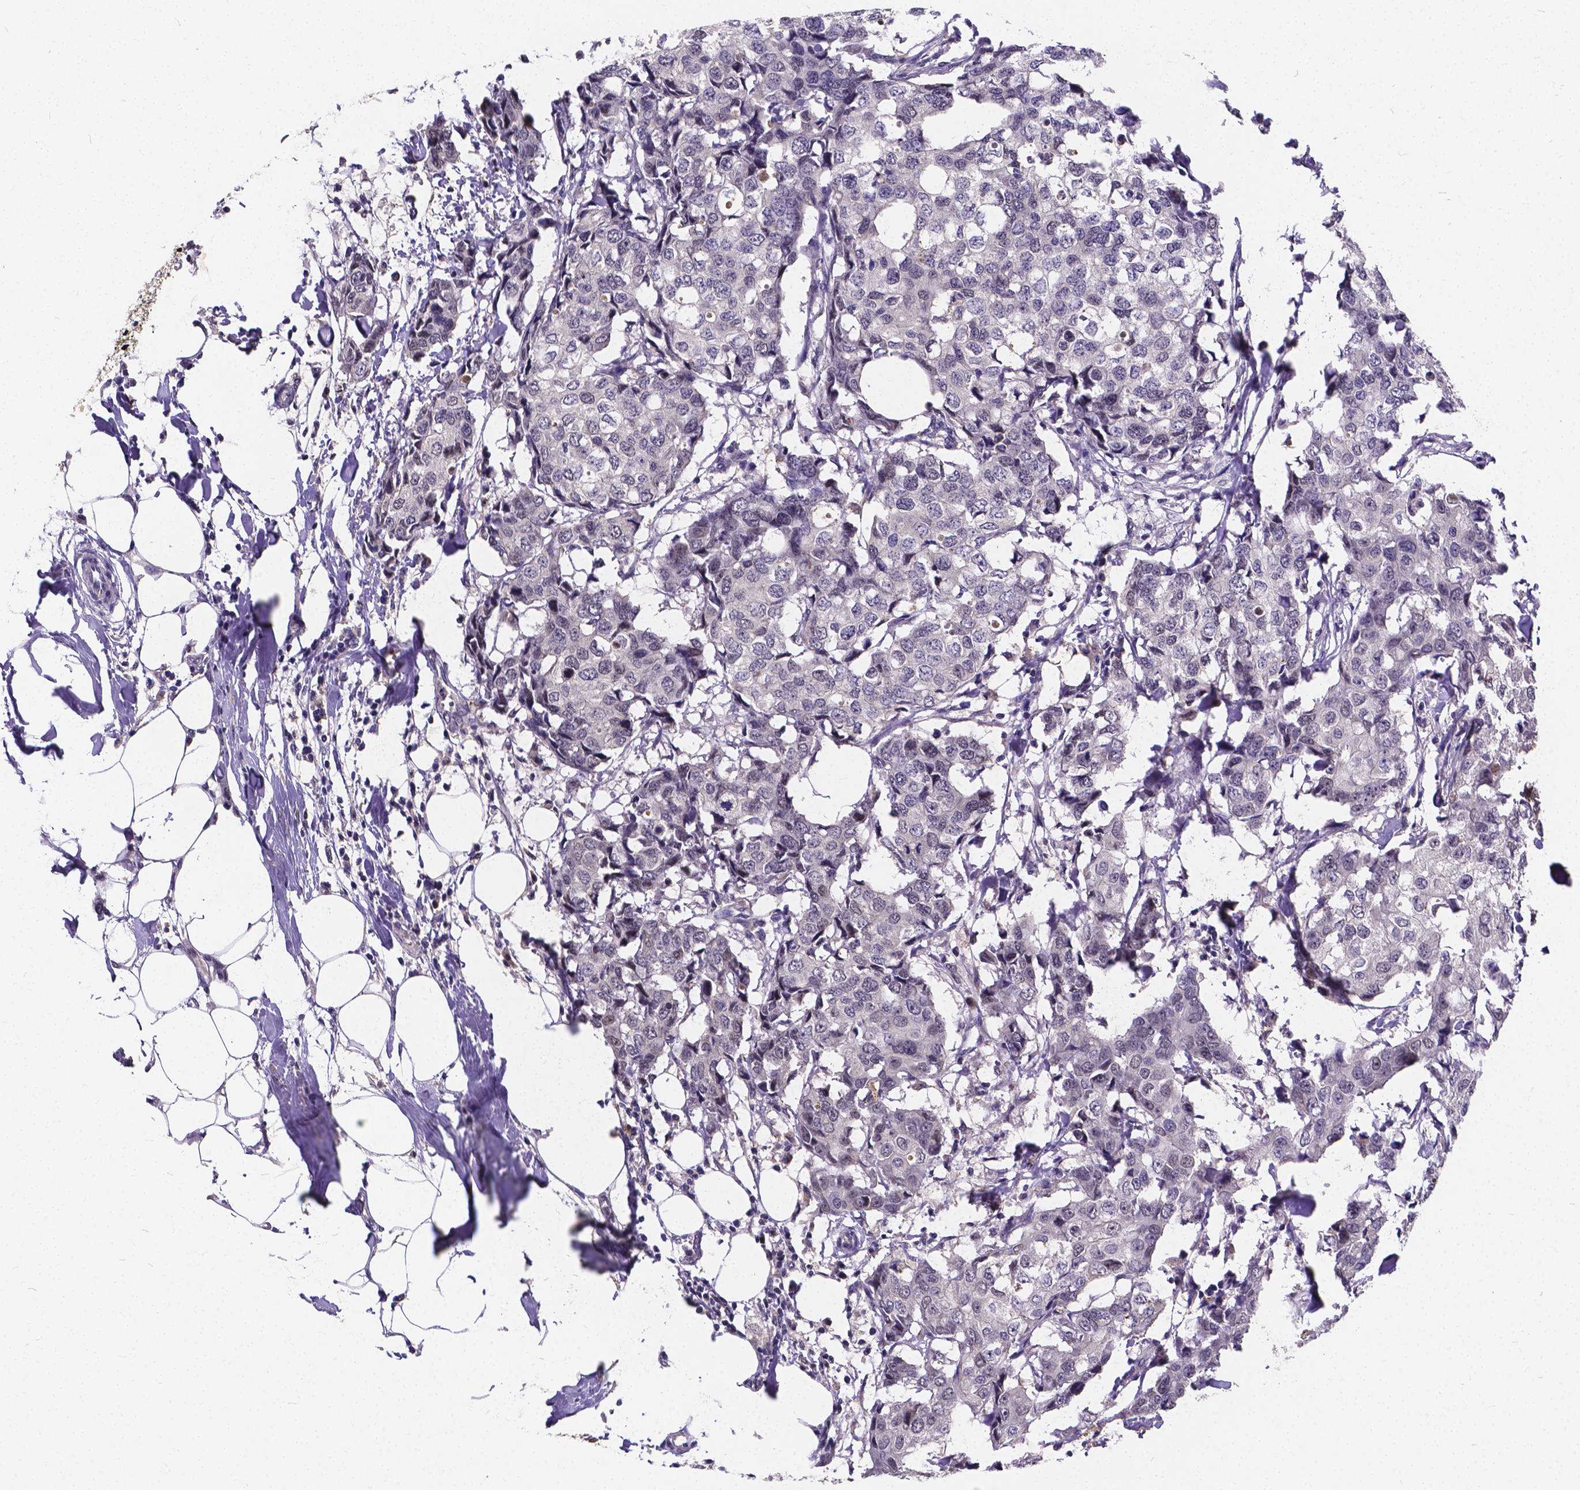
{"staining": {"intensity": "negative", "quantity": "none", "location": "none"}, "tissue": "breast cancer", "cell_type": "Tumor cells", "image_type": "cancer", "snomed": [{"axis": "morphology", "description": "Duct carcinoma"}, {"axis": "topography", "description": "Breast"}], "caption": "Intraductal carcinoma (breast) was stained to show a protein in brown. There is no significant staining in tumor cells.", "gene": "CTNNA2", "patient": {"sex": "female", "age": 27}}